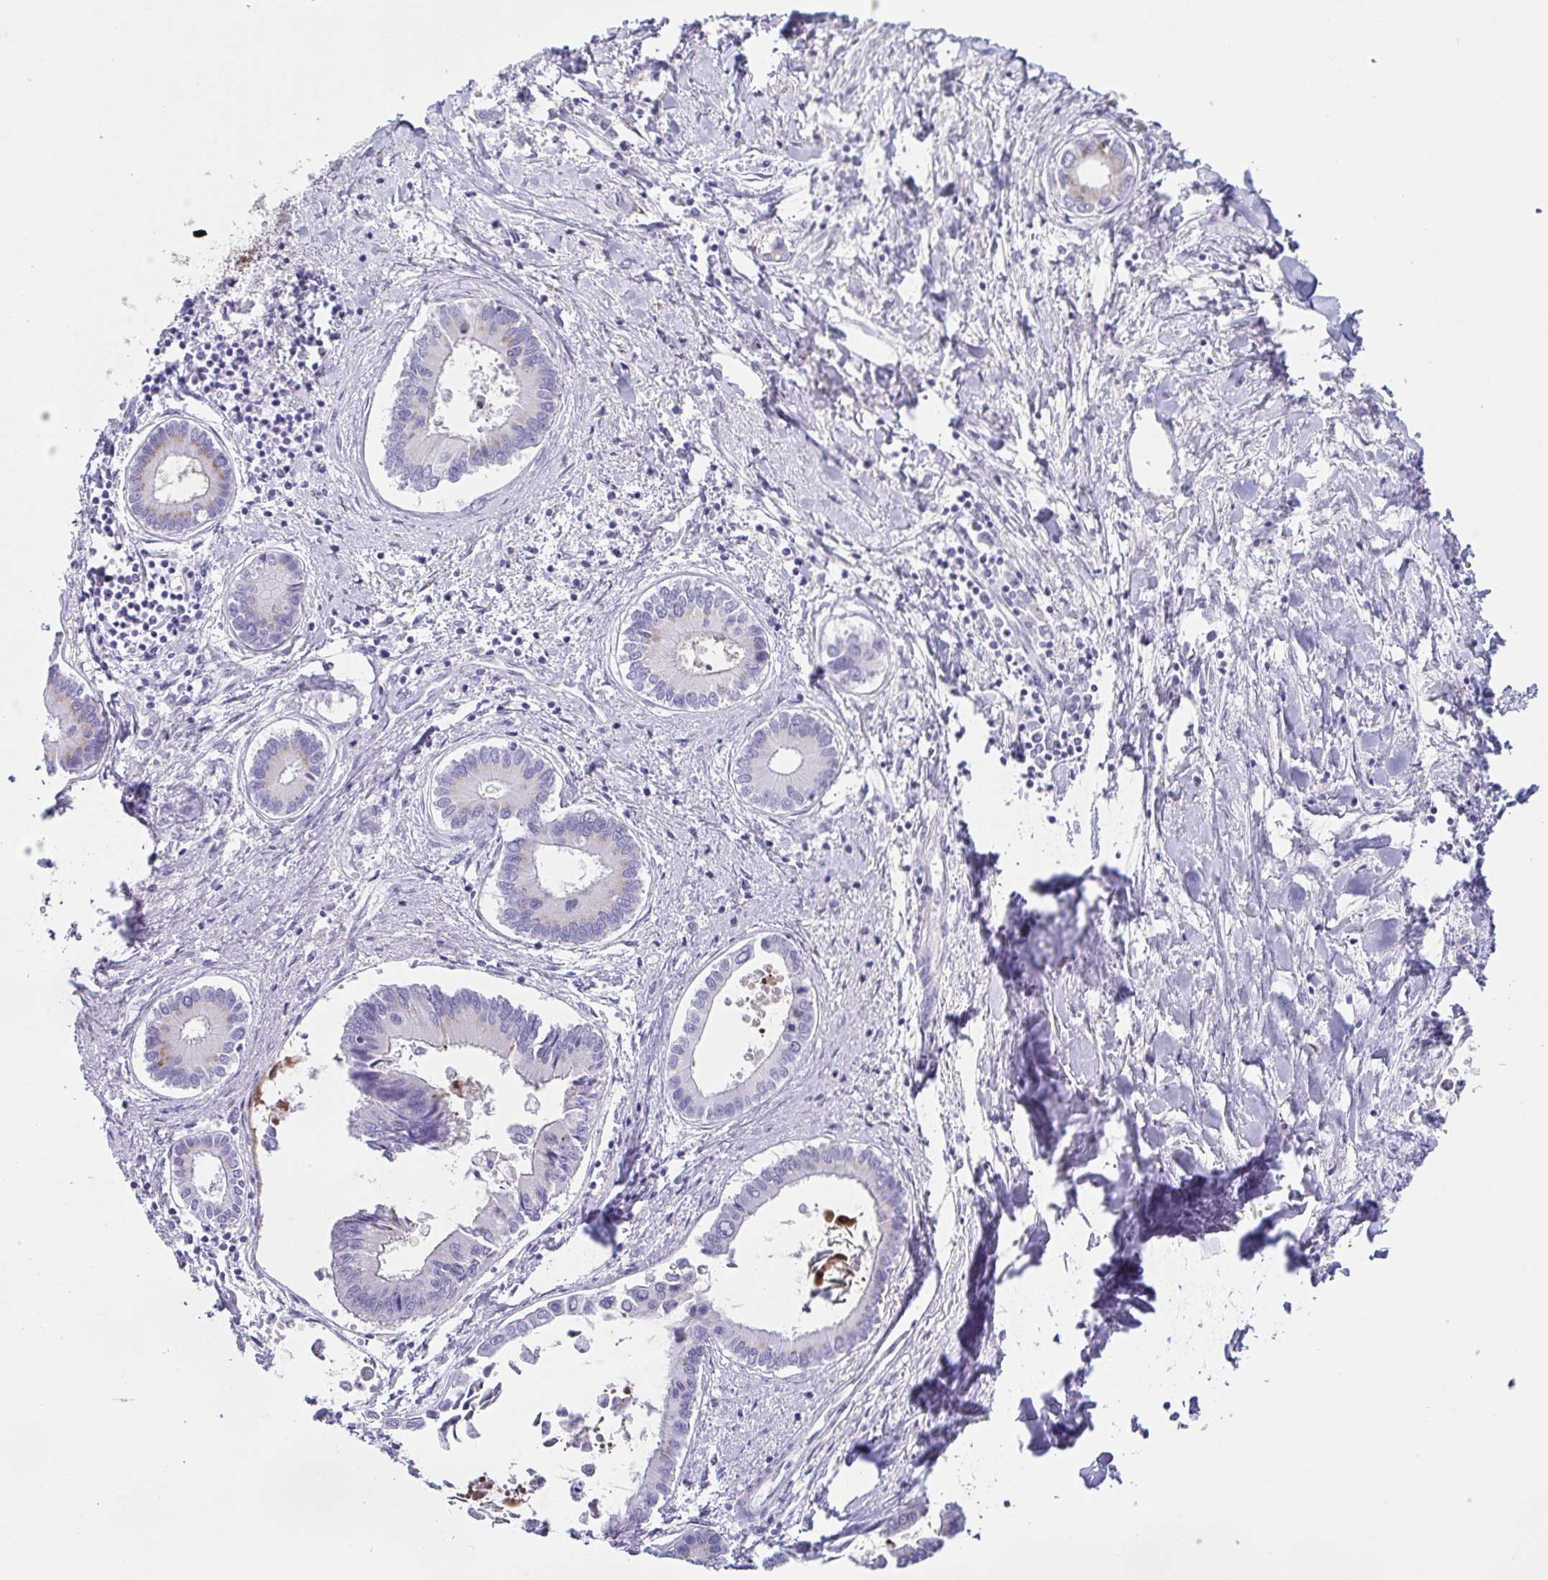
{"staining": {"intensity": "weak", "quantity": "<25%", "location": "cytoplasmic/membranous"}, "tissue": "liver cancer", "cell_type": "Tumor cells", "image_type": "cancer", "snomed": [{"axis": "morphology", "description": "Cholangiocarcinoma"}, {"axis": "topography", "description": "Liver"}], "caption": "High power microscopy histopathology image of an immunohistochemistry (IHC) image of liver cholangiocarcinoma, revealing no significant staining in tumor cells.", "gene": "LDLRAD1", "patient": {"sex": "male", "age": 66}}